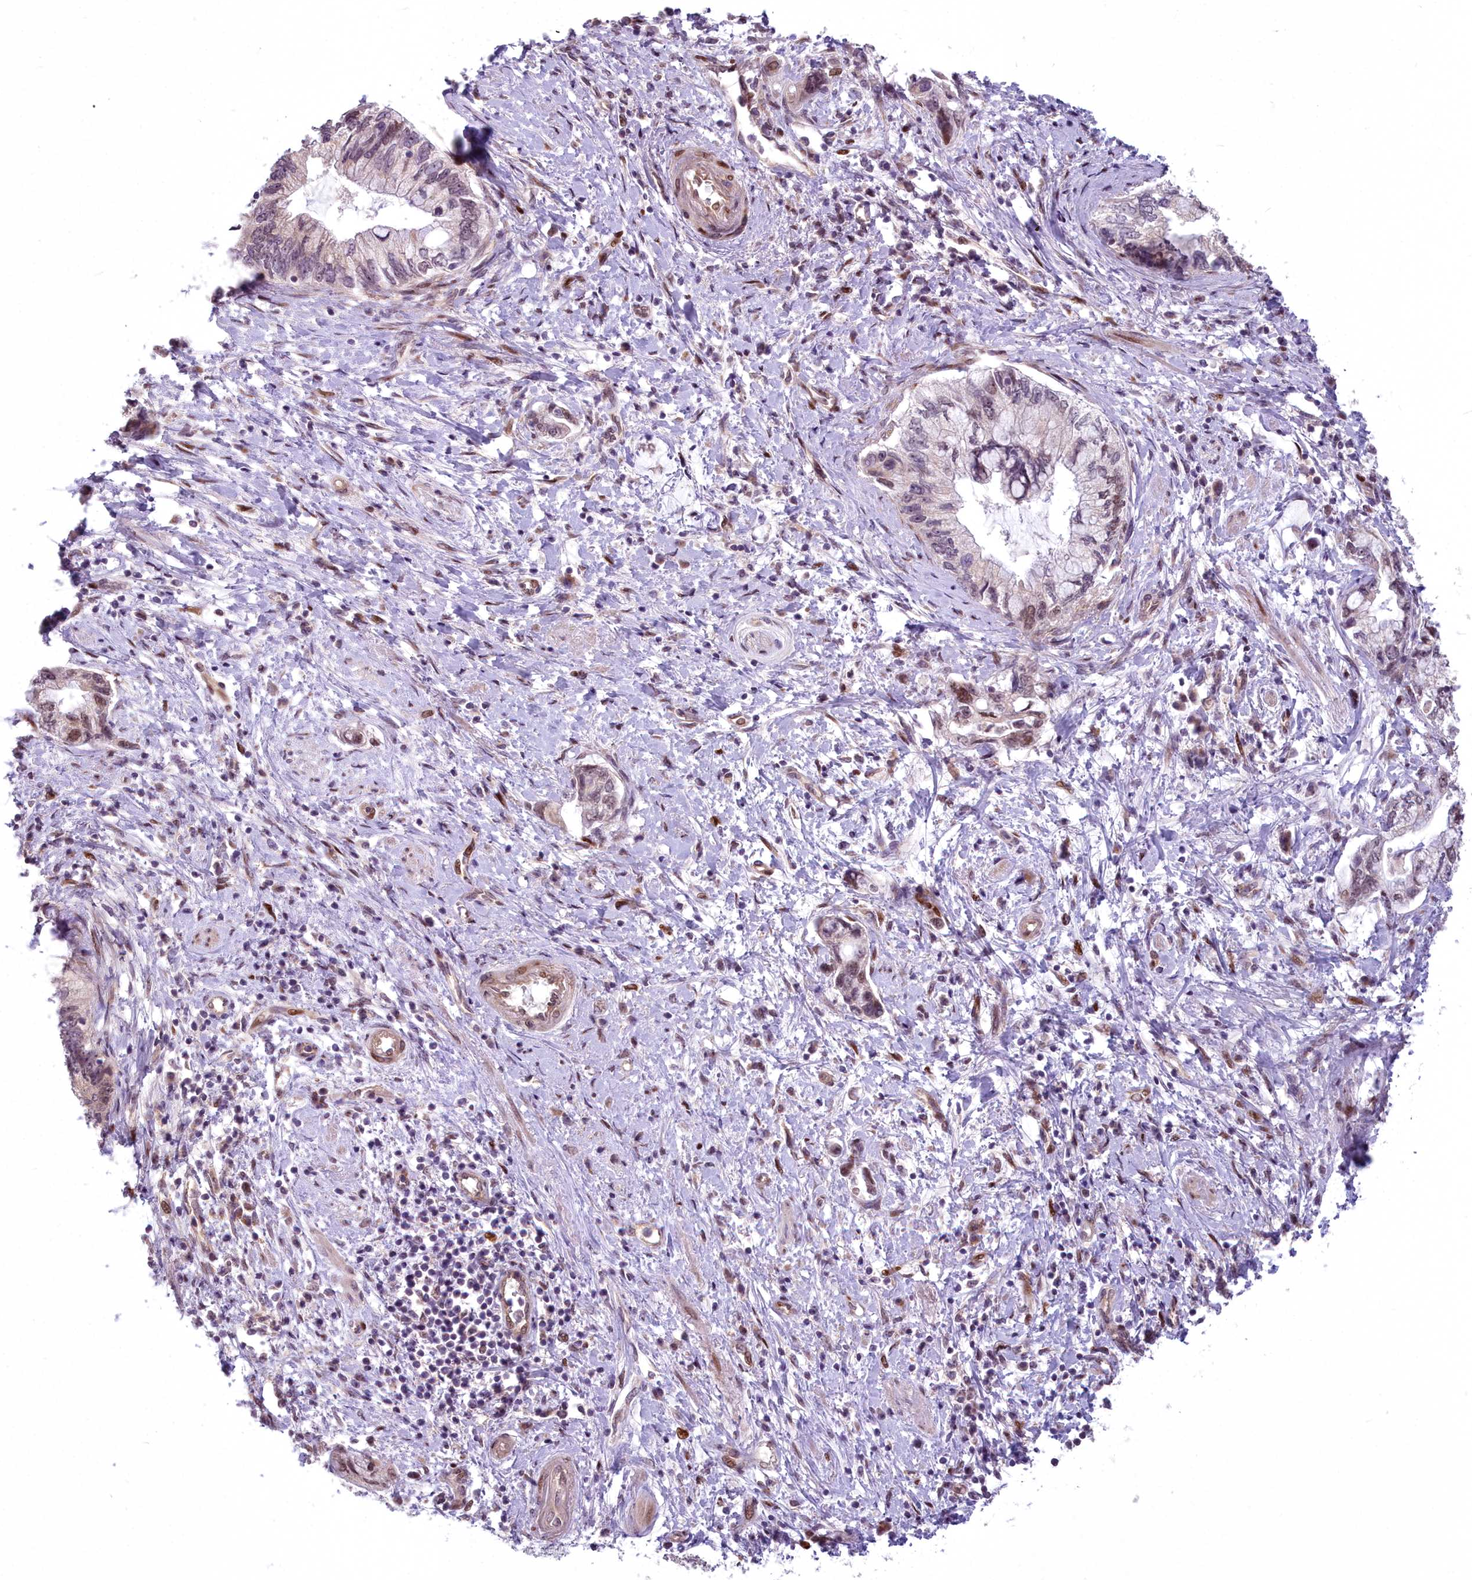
{"staining": {"intensity": "moderate", "quantity": "<25%", "location": "nuclear"}, "tissue": "pancreatic cancer", "cell_type": "Tumor cells", "image_type": "cancer", "snomed": [{"axis": "morphology", "description": "Adenocarcinoma, NOS"}, {"axis": "topography", "description": "Pancreas"}], "caption": "An image of human adenocarcinoma (pancreatic) stained for a protein shows moderate nuclear brown staining in tumor cells.", "gene": "AP1M1", "patient": {"sex": "female", "age": 73}}